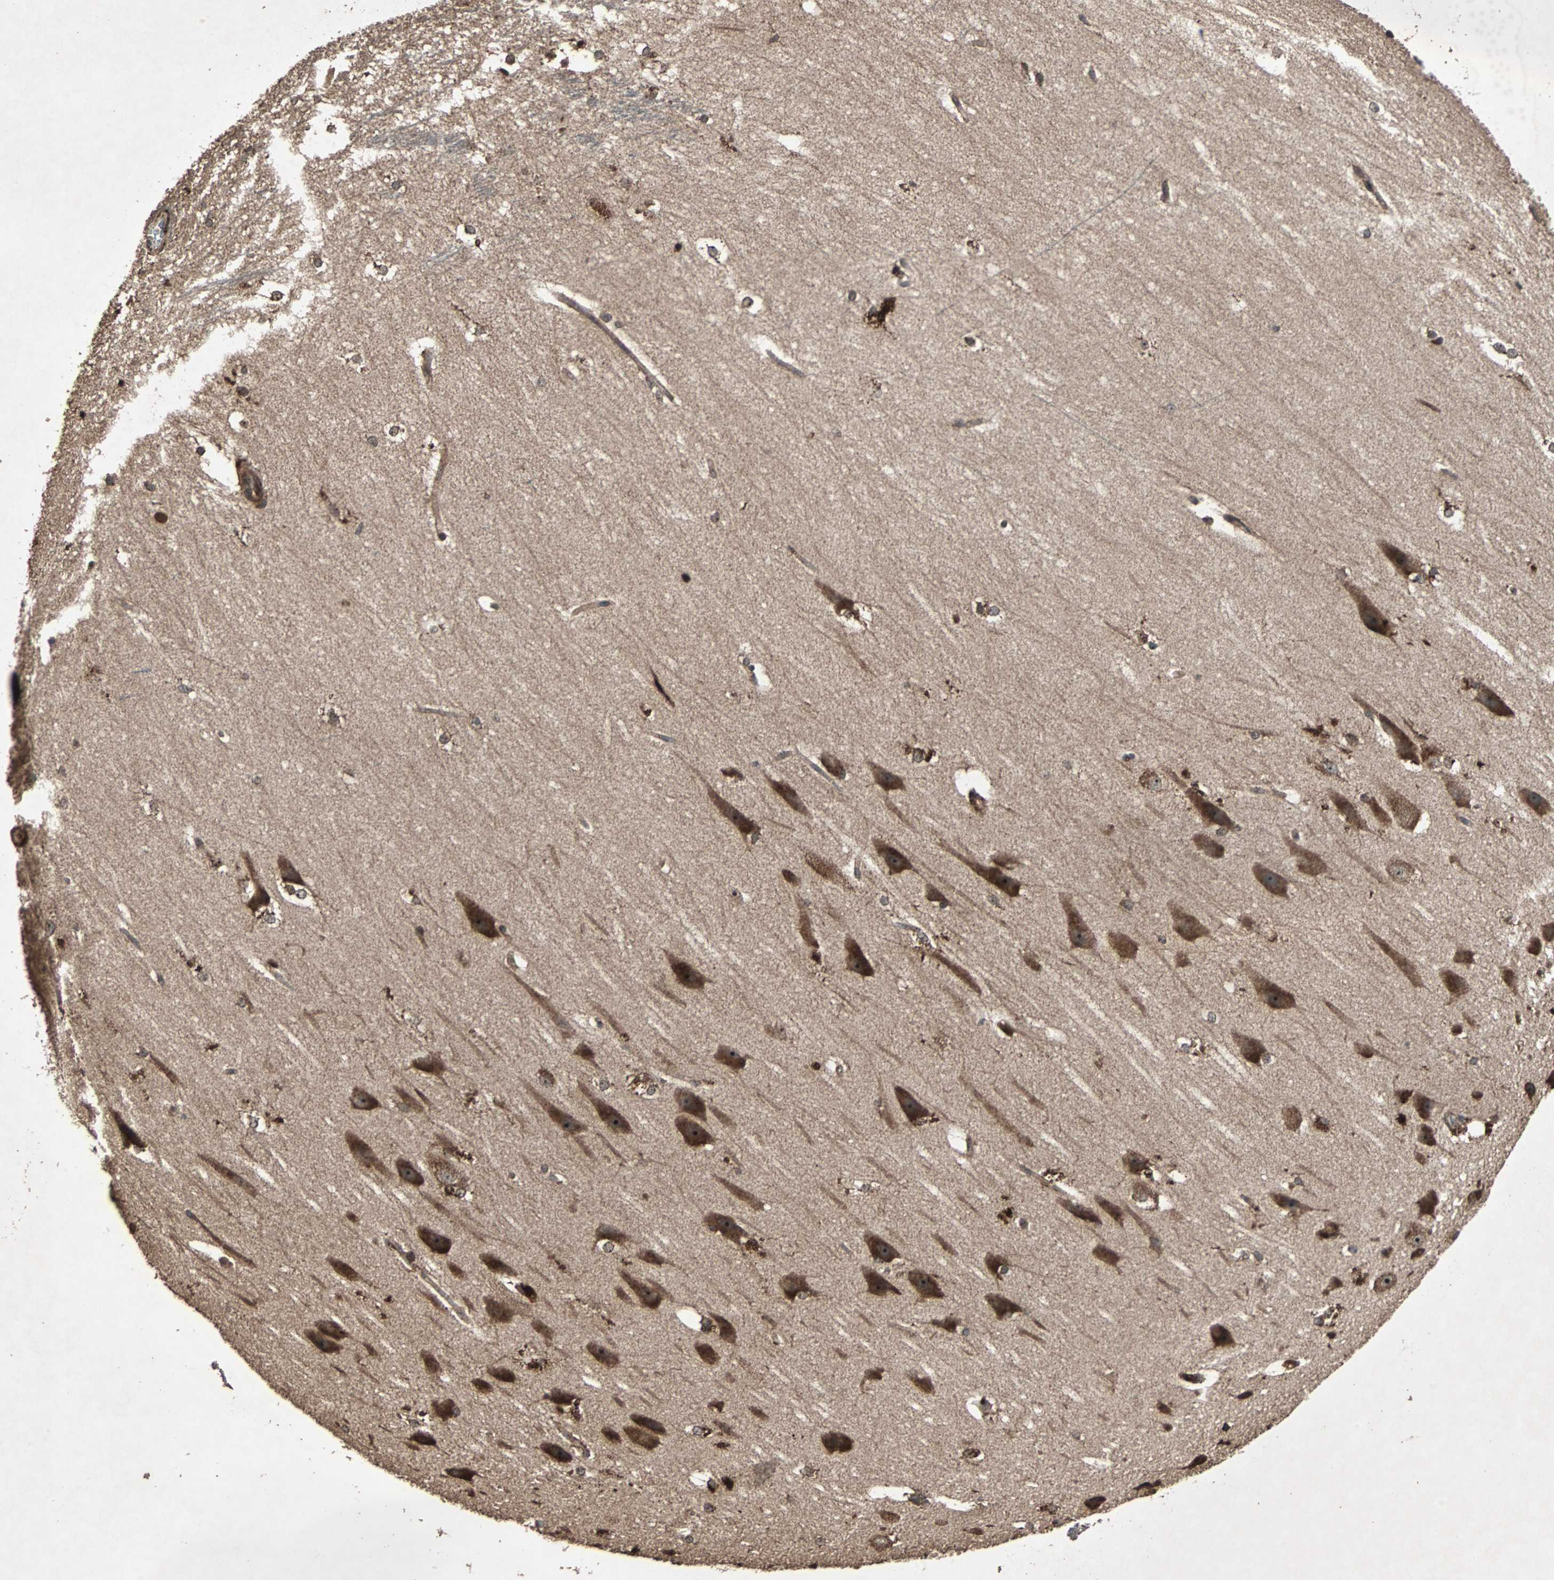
{"staining": {"intensity": "moderate", "quantity": "<25%", "location": "cytoplasmic/membranous"}, "tissue": "hippocampus", "cell_type": "Glial cells", "image_type": "normal", "snomed": [{"axis": "morphology", "description": "Normal tissue, NOS"}, {"axis": "topography", "description": "Hippocampus"}], "caption": "A photomicrograph of human hippocampus stained for a protein exhibits moderate cytoplasmic/membranous brown staining in glial cells.", "gene": "LAMTOR5", "patient": {"sex": "female", "age": 19}}